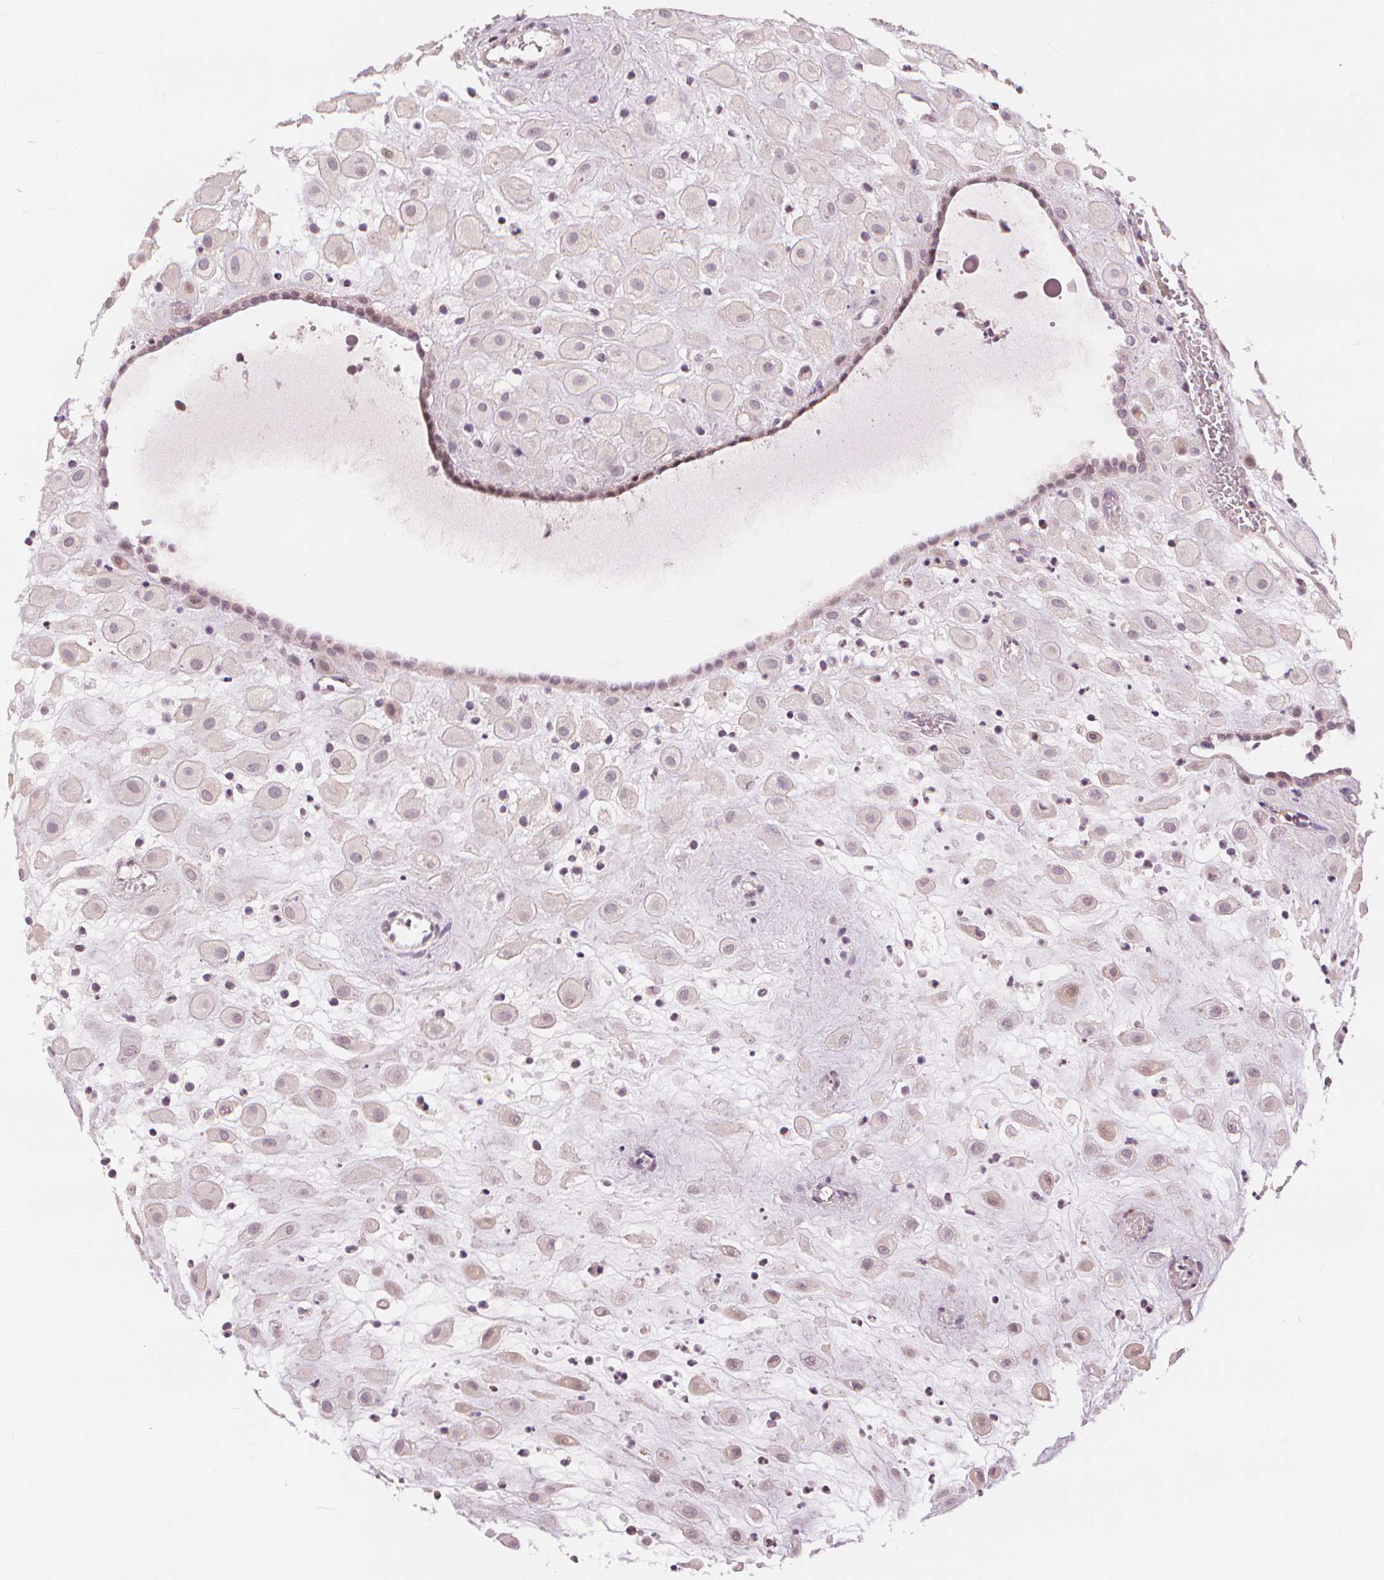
{"staining": {"intensity": "negative", "quantity": "none", "location": "none"}, "tissue": "placenta", "cell_type": "Decidual cells", "image_type": "normal", "snomed": [{"axis": "morphology", "description": "Normal tissue, NOS"}, {"axis": "topography", "description": "Placenta"}], "caption": "The histopathology image shows no significant positivity in decidual cells of placenta.", "gene": "SLC34A1", "patient": {"sex": "female", "age": 24}}